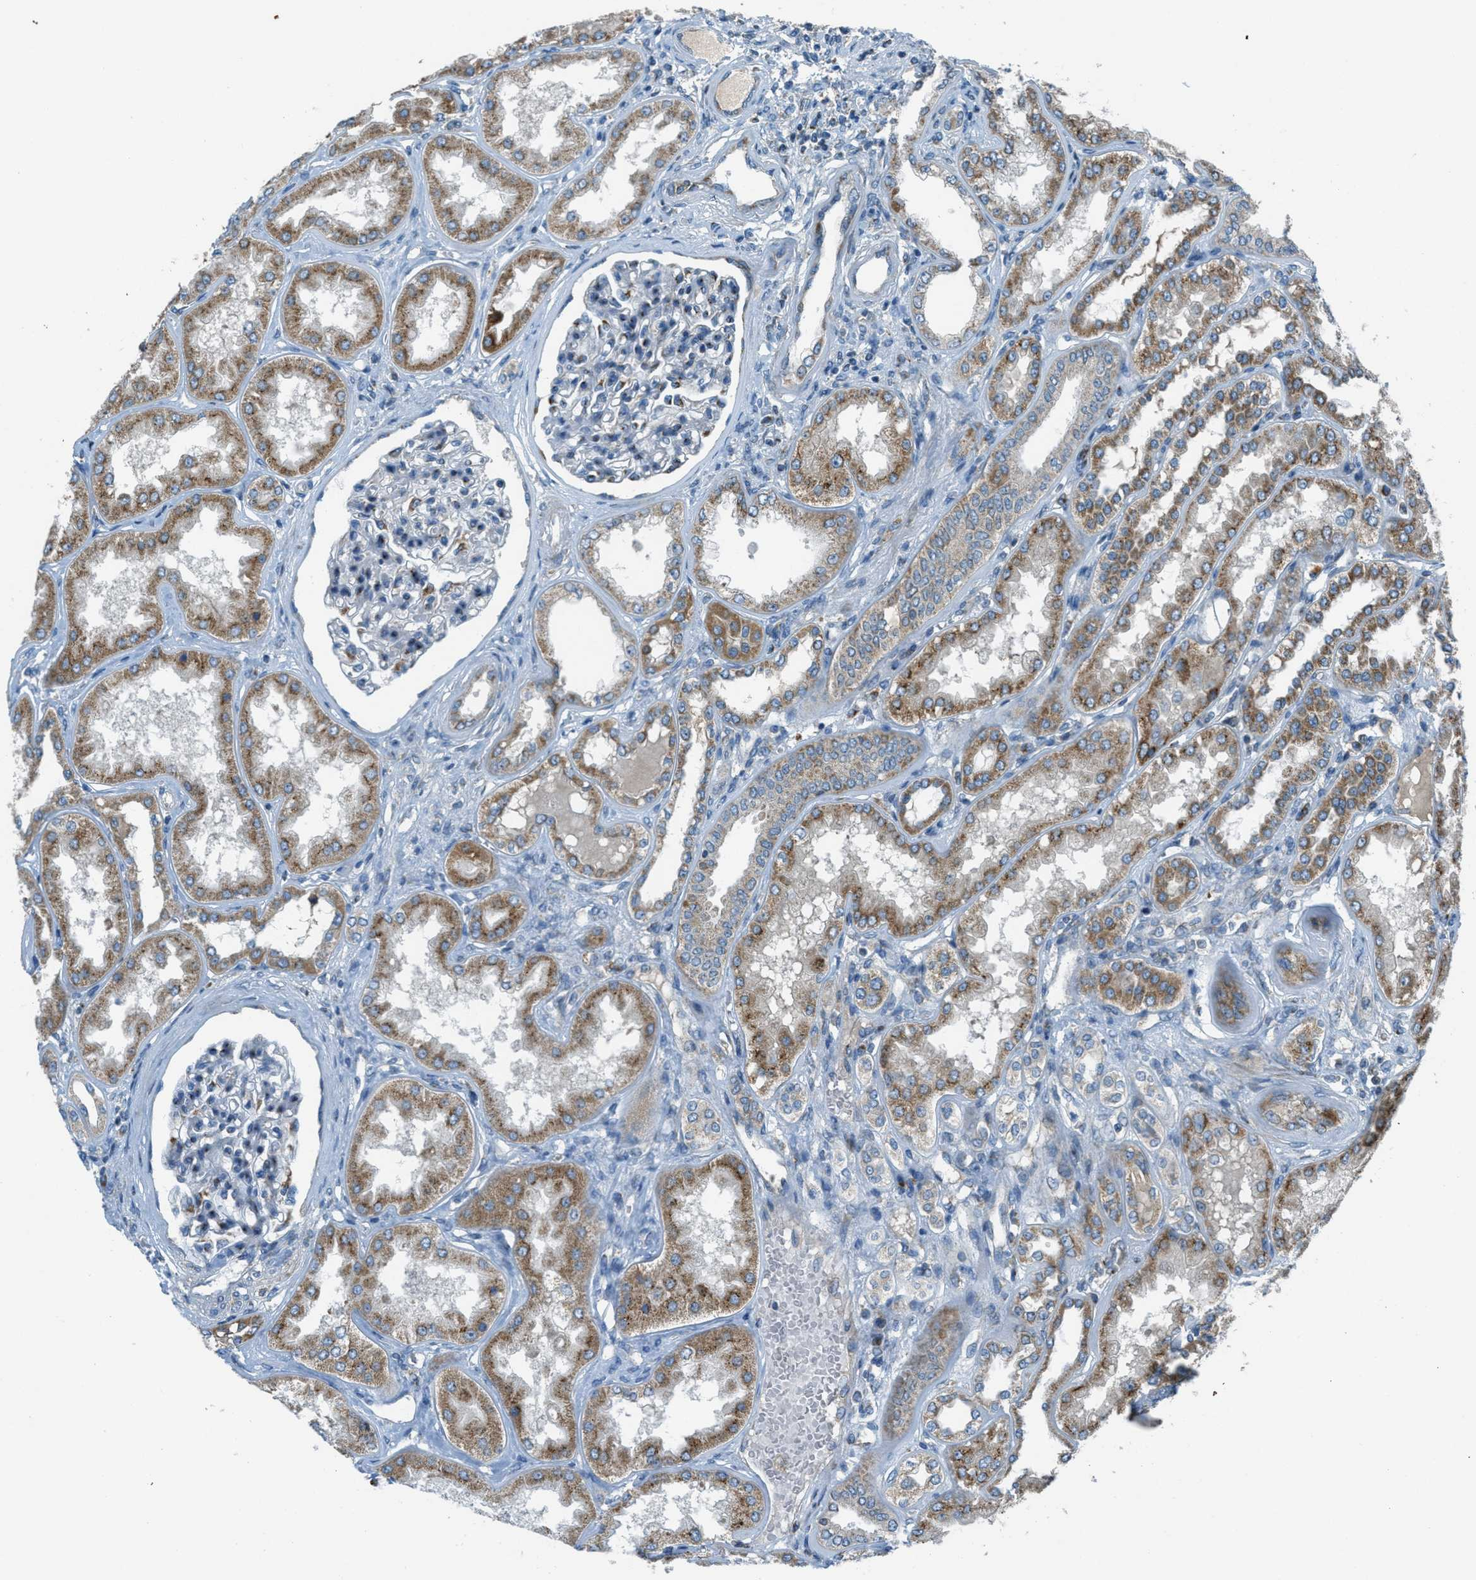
{"staining": {"intensity": "moderate", "quantity": "<25%", "location": "cytoplasmic/membranous"}, "tissue": "kidney", "cell_type": "Cells in glomeruli", "image_type": "normal", "snomed": [{"axis": "morphology", "description": "Normal tissue, NOS"}, {"axis": "topography", "description": "Kidney"}], "caption": "Protein staining shows moderate cytoplasmic/membranous staining in about <25% of cells in glomeruli in benign kidney.", "gene": "BCKDK", "patient": {"sex": "female", "age": 56}}